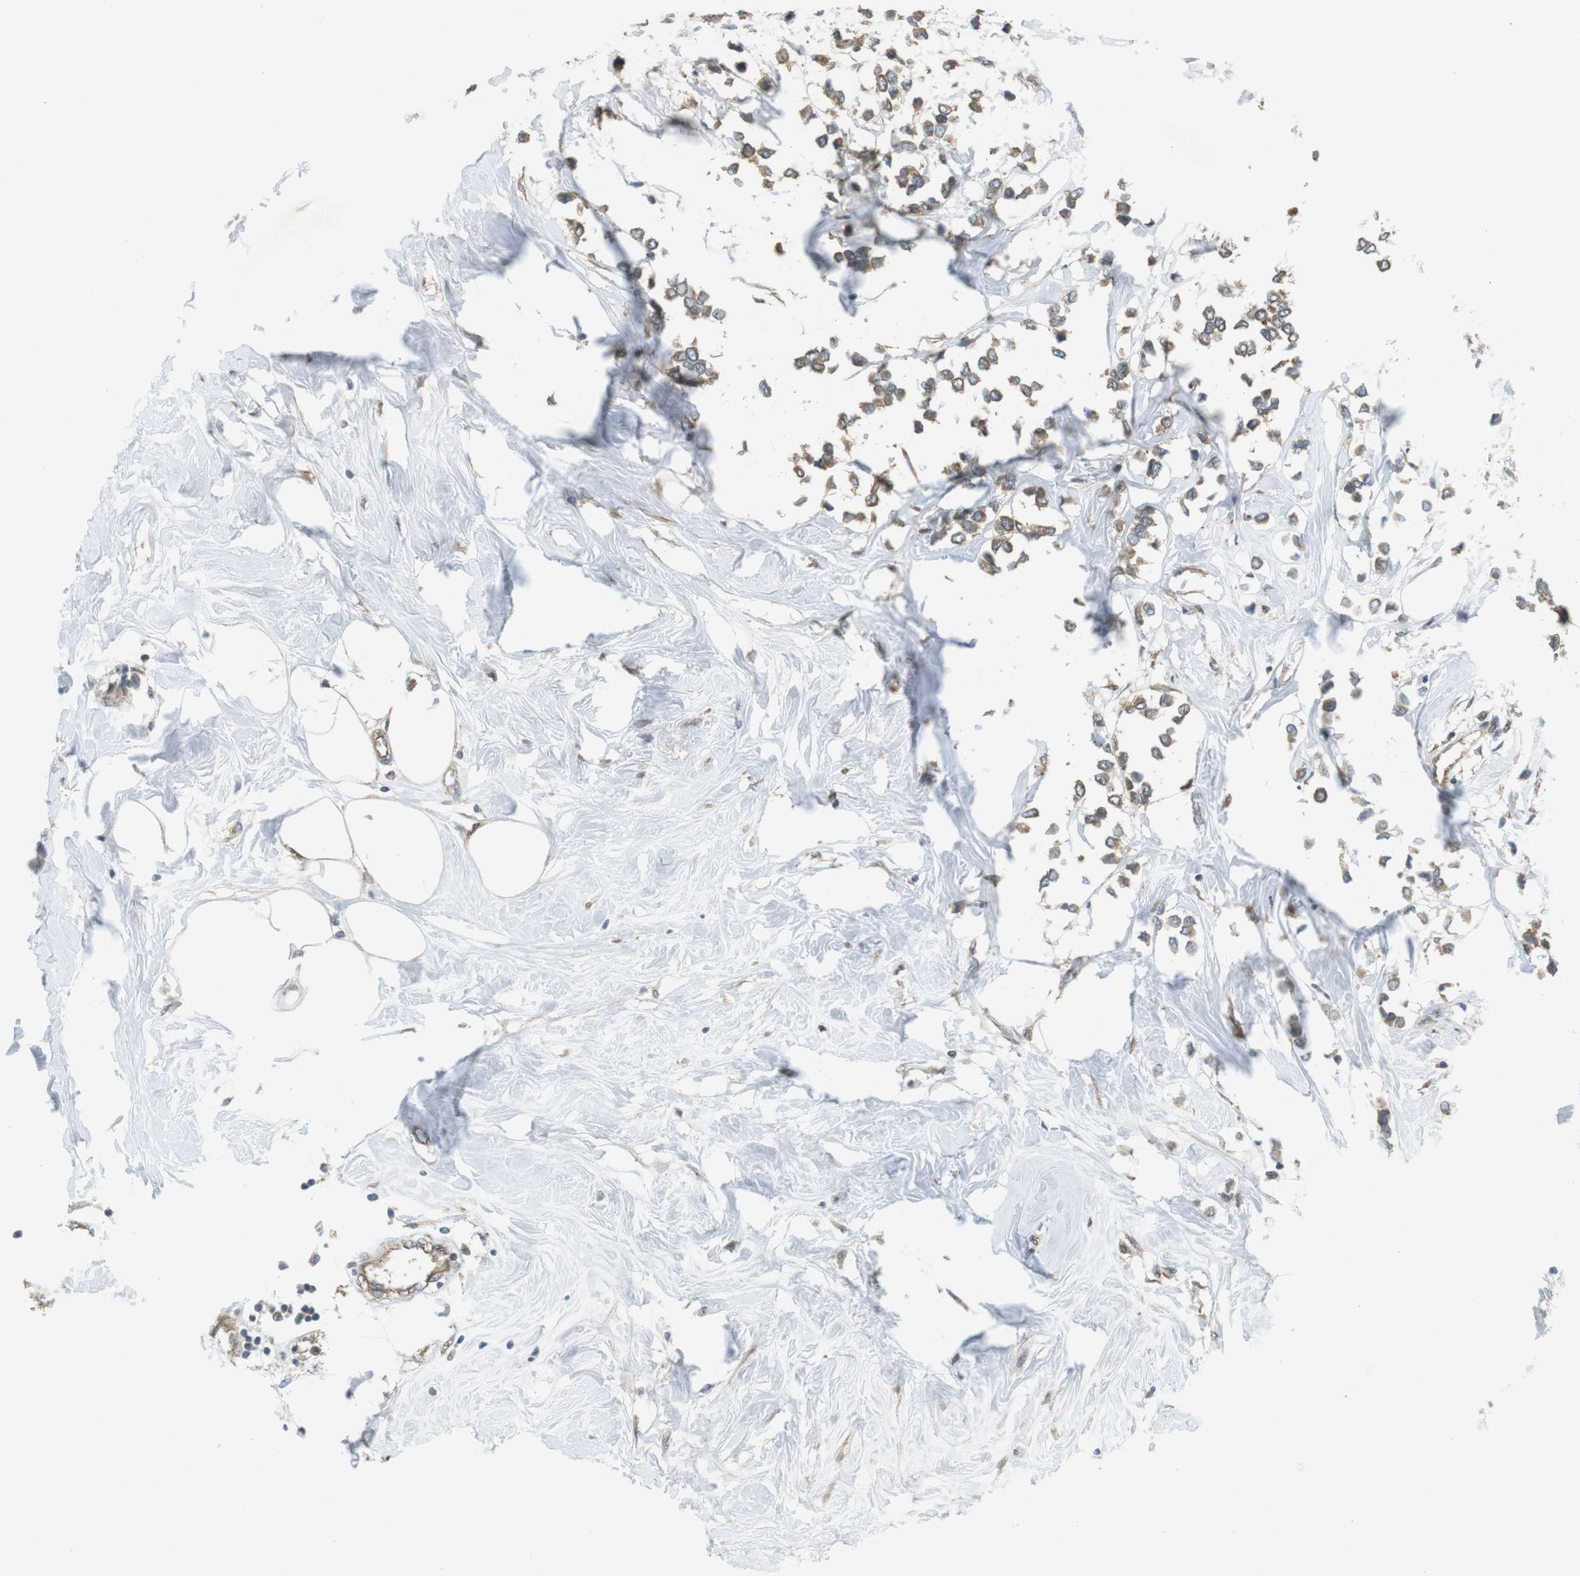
{"staining": {"intensity": "moderate", "quantity": ">75%", "location": "cytoplasmic/membranous"}, "tissue": "breast cancer", "cell_type": "Tumor cells", "image_type": "cancer", "snomed": [{"axis": "morphology", "description": "Lobular carcinoma"}, {"axis": "topography", "description": "Breast"}], "caption": "Approximately >75% of tumor cells in breast cancer (lobular carcinoma) reveal moderate cytoplasmic/membranous protein positivity as visualized by brown immunohistochemical staining.", "gene": "ZDHHC20", "patient": {"sex": "female", "age": 51}}